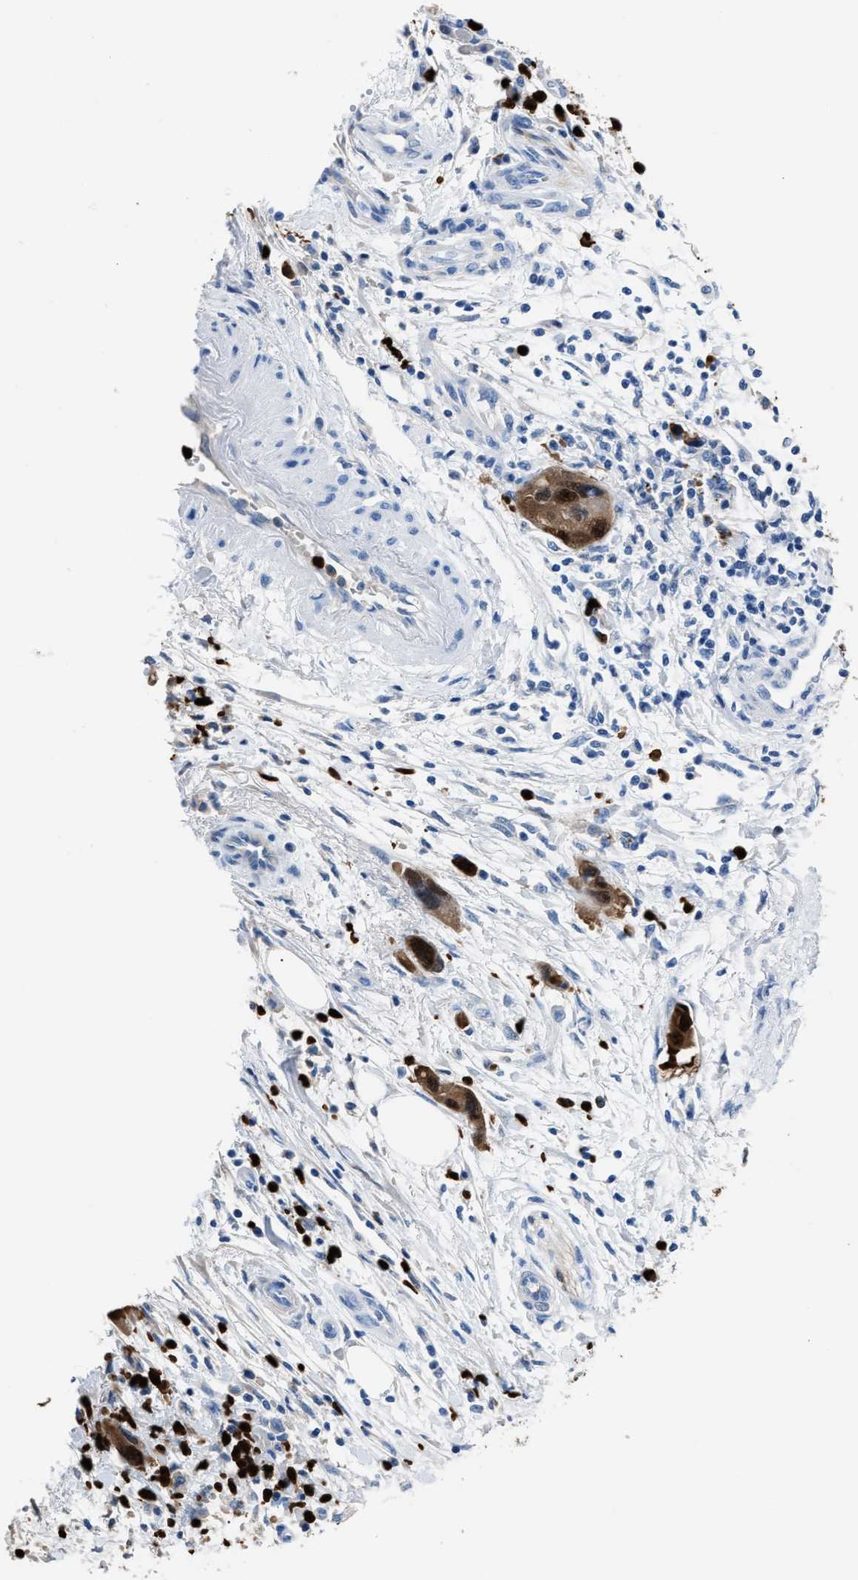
{"staining": {"intensity": "strong", "quantity": ">75%", "location": "cytoplasmic/membranous,nuclear"}, "tissue": "pancreatic cancer", "cell_type": "Tumor cells", "image_type": "cancer", "snomed": [{"axis": "morphology", "description": "Normal tissue, NOS"}, {"axis": "morphology", "description": "Adenocarcinoma, NOS"}, {"axis": "topography", "description": "Pancreas"}], "caption": "Human pancreatic adenocarcinoma stained with a protein marker exhibits strong staining in tumor cells.", "gene": "S100P", "patient": {"sex": "female", "age": 71}}